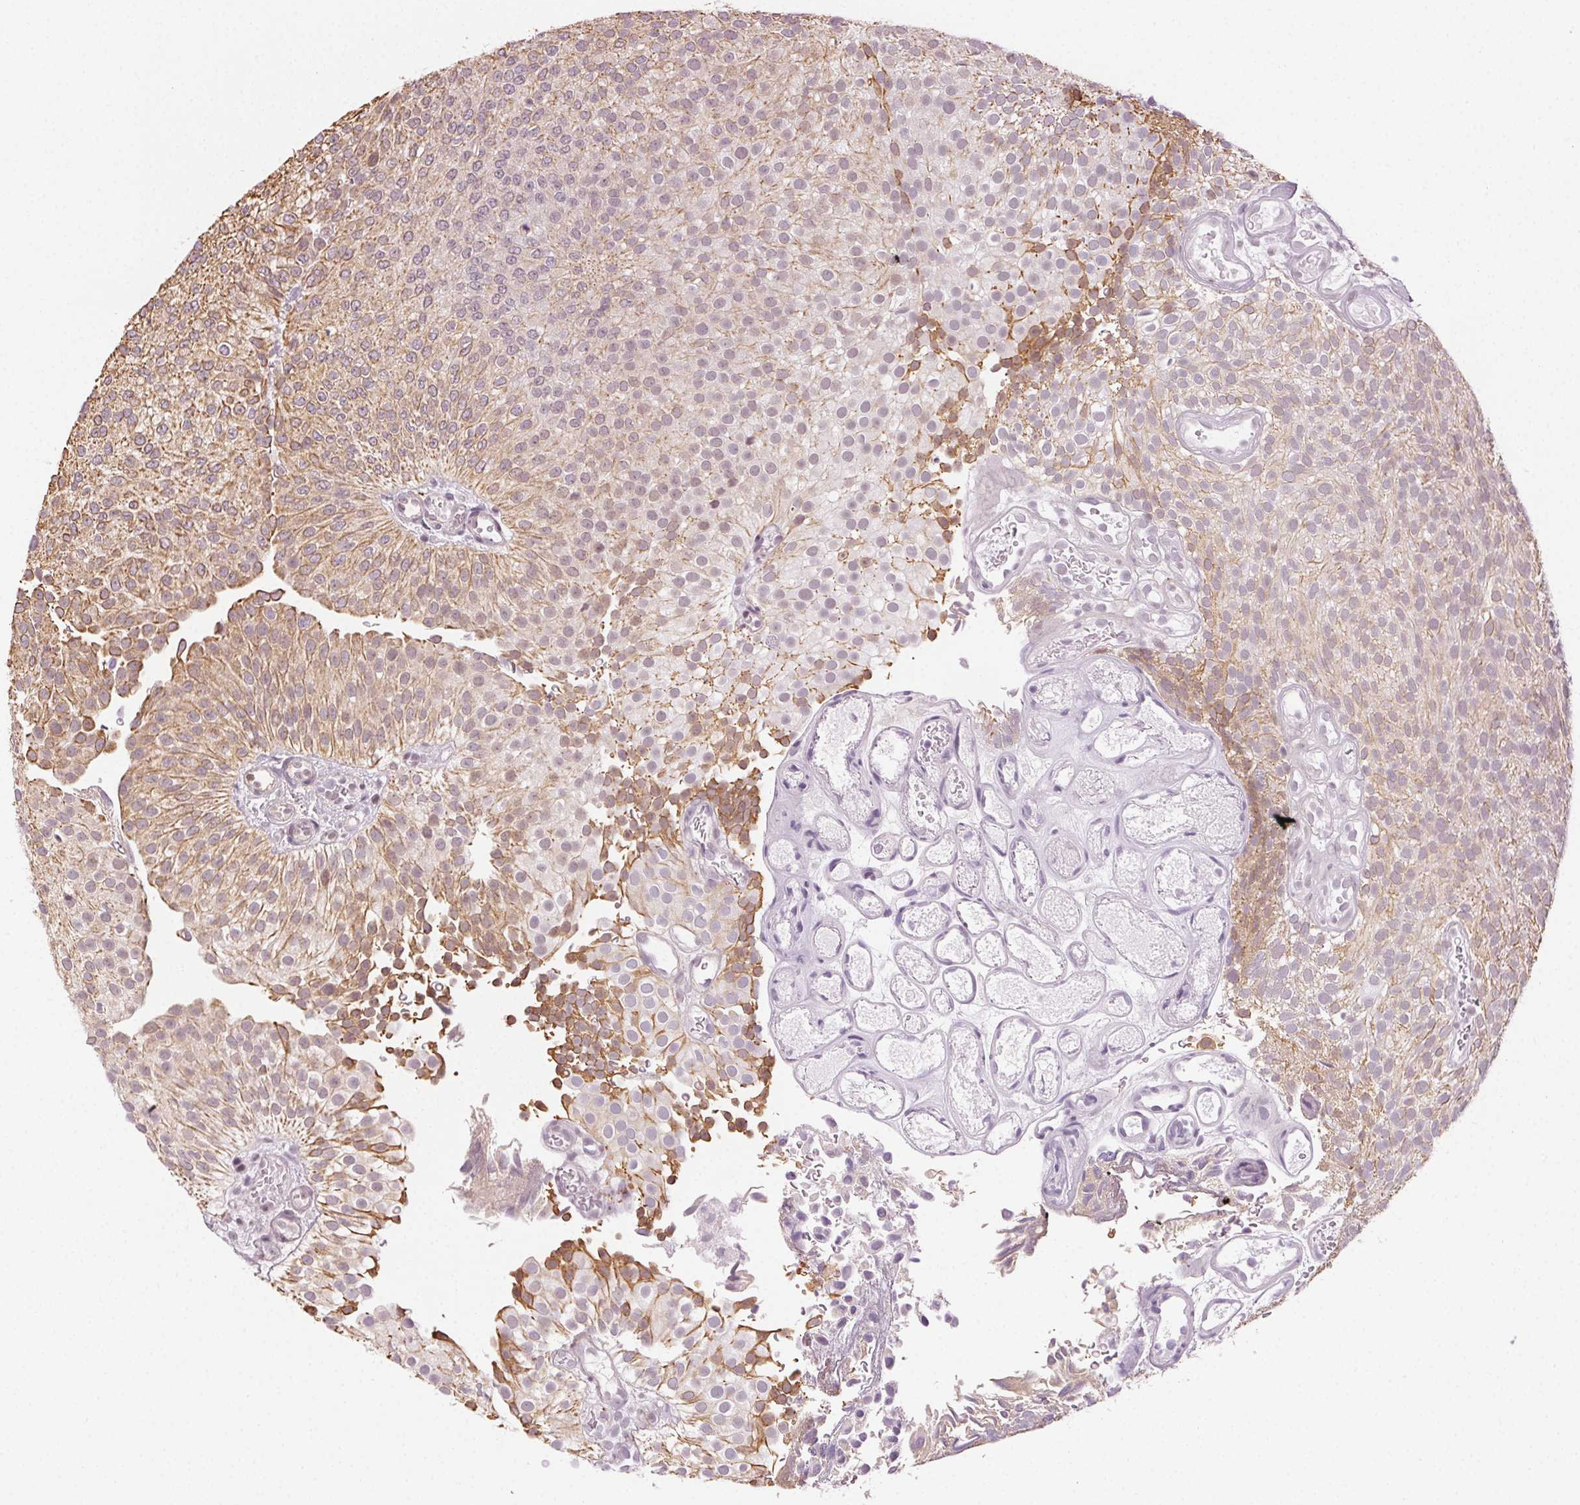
{"staining": {"intensity": "moderate", "quantity": "25%-75%", "location": "cytoplasmic/membranous"}, "tissue": "urothelial cancer", "cell_type": "Tumor cells", "image_type": "cancer", "snomed": [{"axis": "morphology", "description": "Urothelial carcinoma, Low grade"}, {"axis": "topography", "description": "Urinary bladder"}], "caption": "The immunohistochemical stain highlights moderate cytoplasmic/membranous expression in tumor cells of urothelial cancer tissue.", "gene": "AIF1L", "patient": {"sex": "male", "age": 78}}